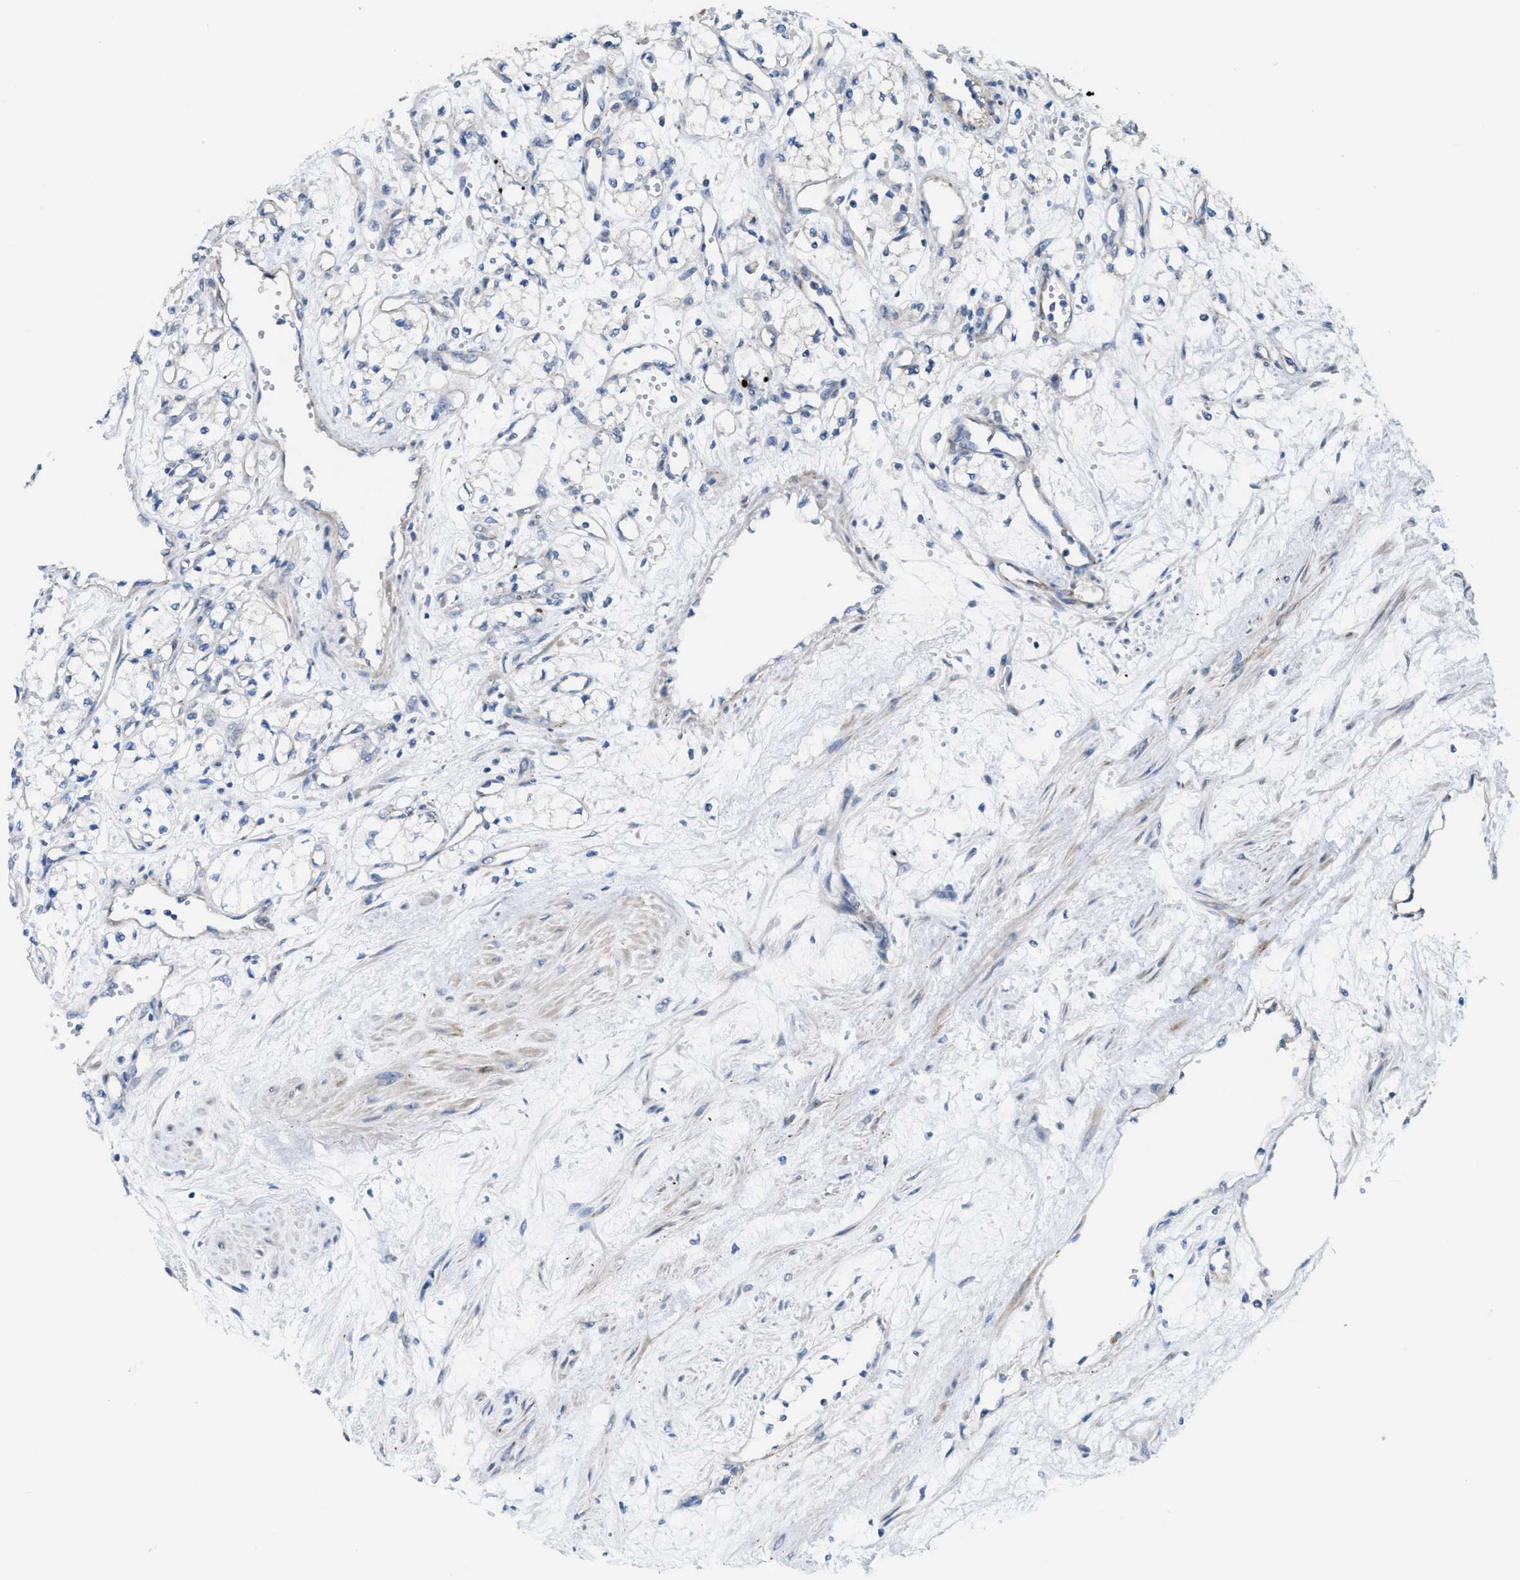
{"staining": {"intensity": "negative", "quantity": "none", "location": "none"}, "tissue": "renal cancer", "cell_type": "Tumor cells", "image_type": "cancer", "snomed": [{"axis": "morphology", "description": "Adenocarcinoma, NOS"}, {"axis": "topography", "description": "Kidney"}], "caption": "Immunohistochemical staining of adenocarcinoma (renal) reveals no significant positivity in tumor cells.", "gene": "MPP3", "patient": {"sex": "male", "age": 59}}